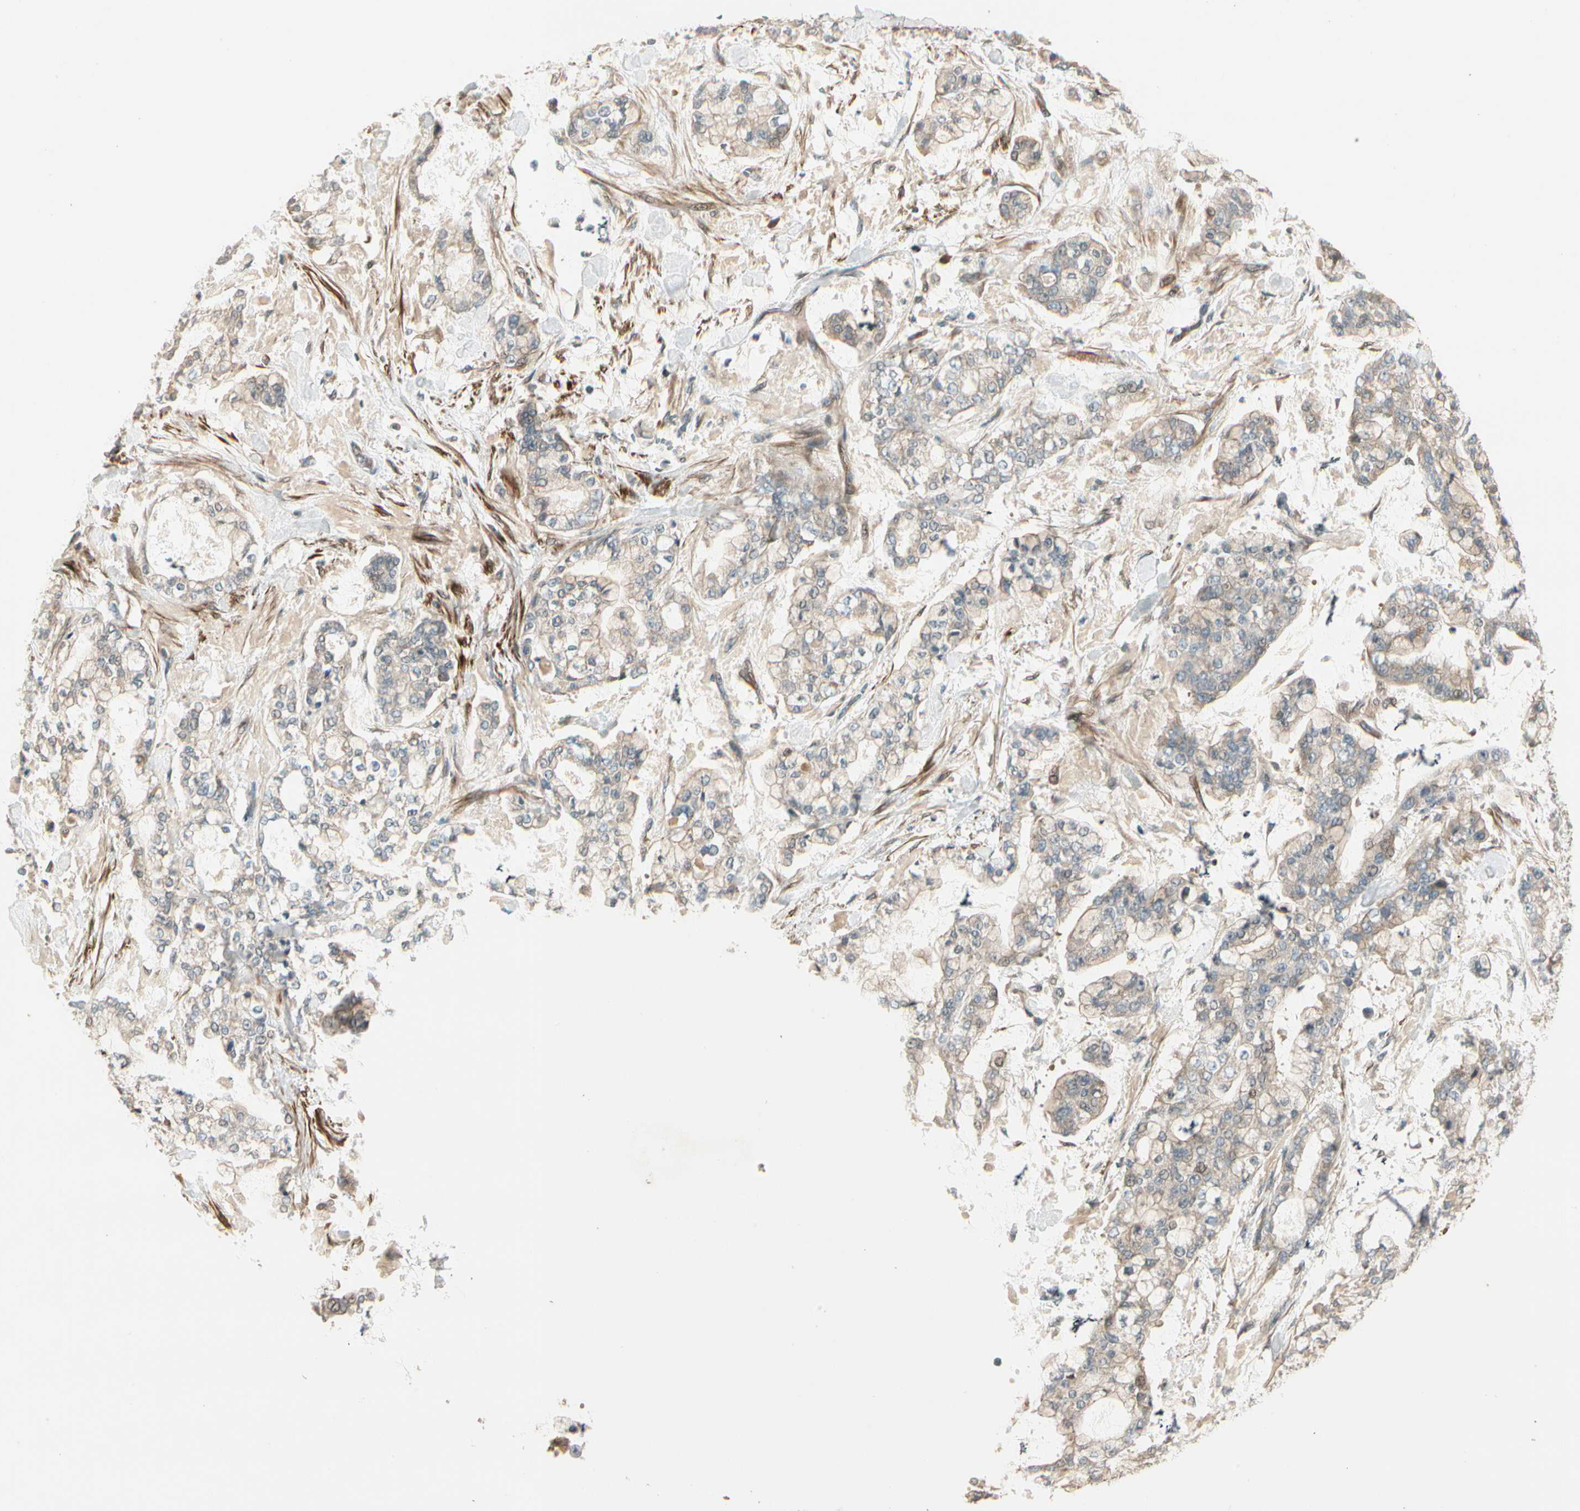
{"staining": {"intensity": "weak", "quantity": ">75%", "location": "cytoplasmic/membranous"}, "tissue": "stomach cancer", "cell_type": "Tumor cells", "image_type": "cancer", "snomed": [{"axis": "morphology", "description": "Normal tissue, NOS"}, {"axis": "morphology", "description": "Adenocarcinoma, NOS"}, {"axis": "topography", "description": "Stomach, upper"}, {"axis": "topography", "description": "Stomach"}], "caption": "Human stomach cancer stained with a protein marker displays weak staining in tumor cells.", "gene": "ACVR1", "patient": {"sex": "male", "age": 76}}